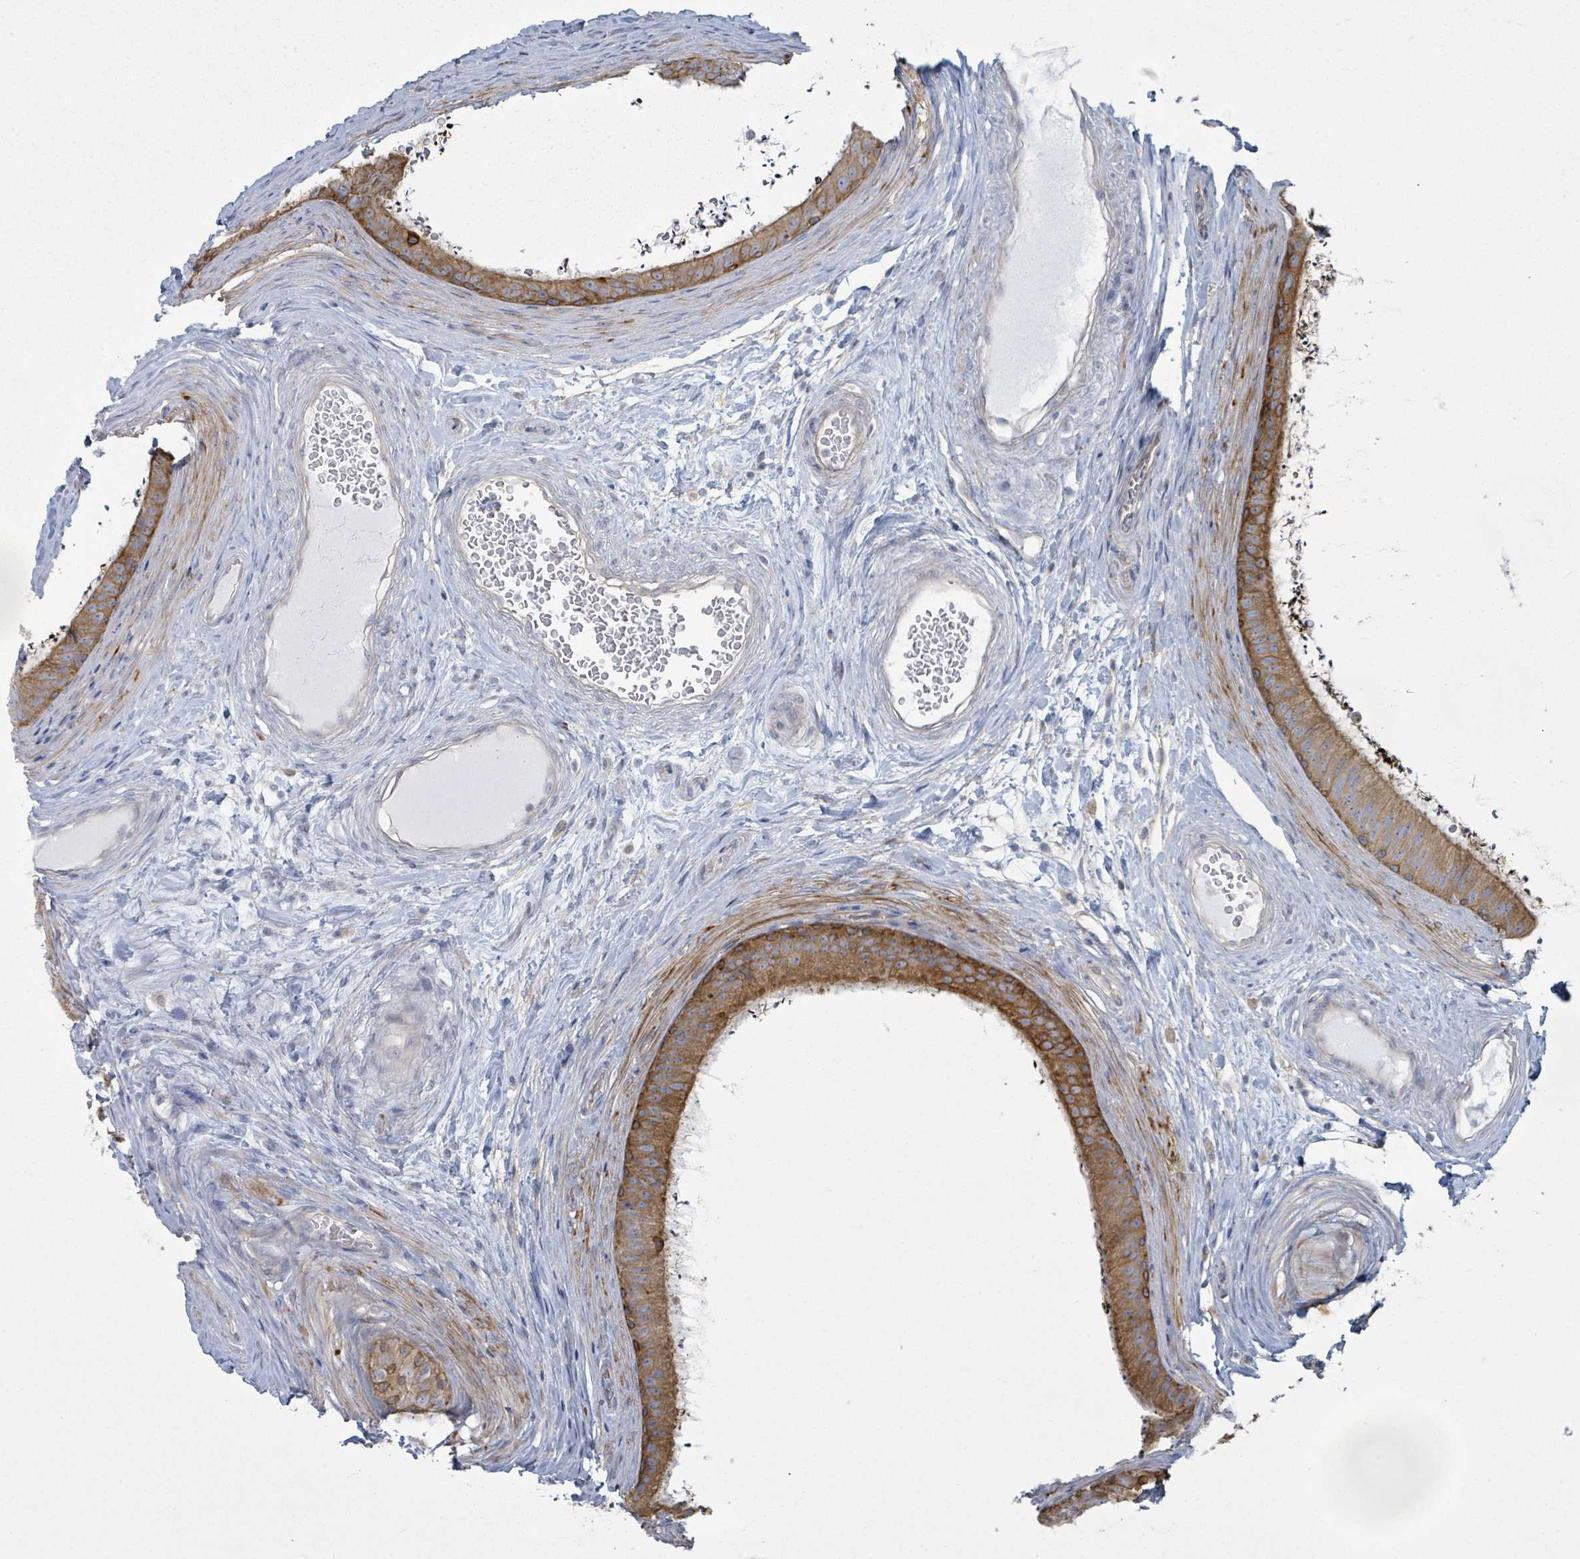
{"staining": {"intensity": "moderate", "quantity": "25%-75%", "location": "cytoplasmic/membranous"}, "tissue": "epididymis", "cell_type": "Glandular cells", "image_type": "normal", "snomed": [{"axis": "morphology", "description": "Normal tissue, NOS"}, {"axis": "topography", "description": "Testis"}, {"axis": "topography", "description": "Epididymis"}], "caption": "Approximately 25%-75% of glandular cells in unremarkable human epididymis display moderate cytoplasmic/membranous protein expression as visualized by brown immunohistochemical staining.", "gene": "COL13A1", "patient": {"sex": "male", "age": 41}}